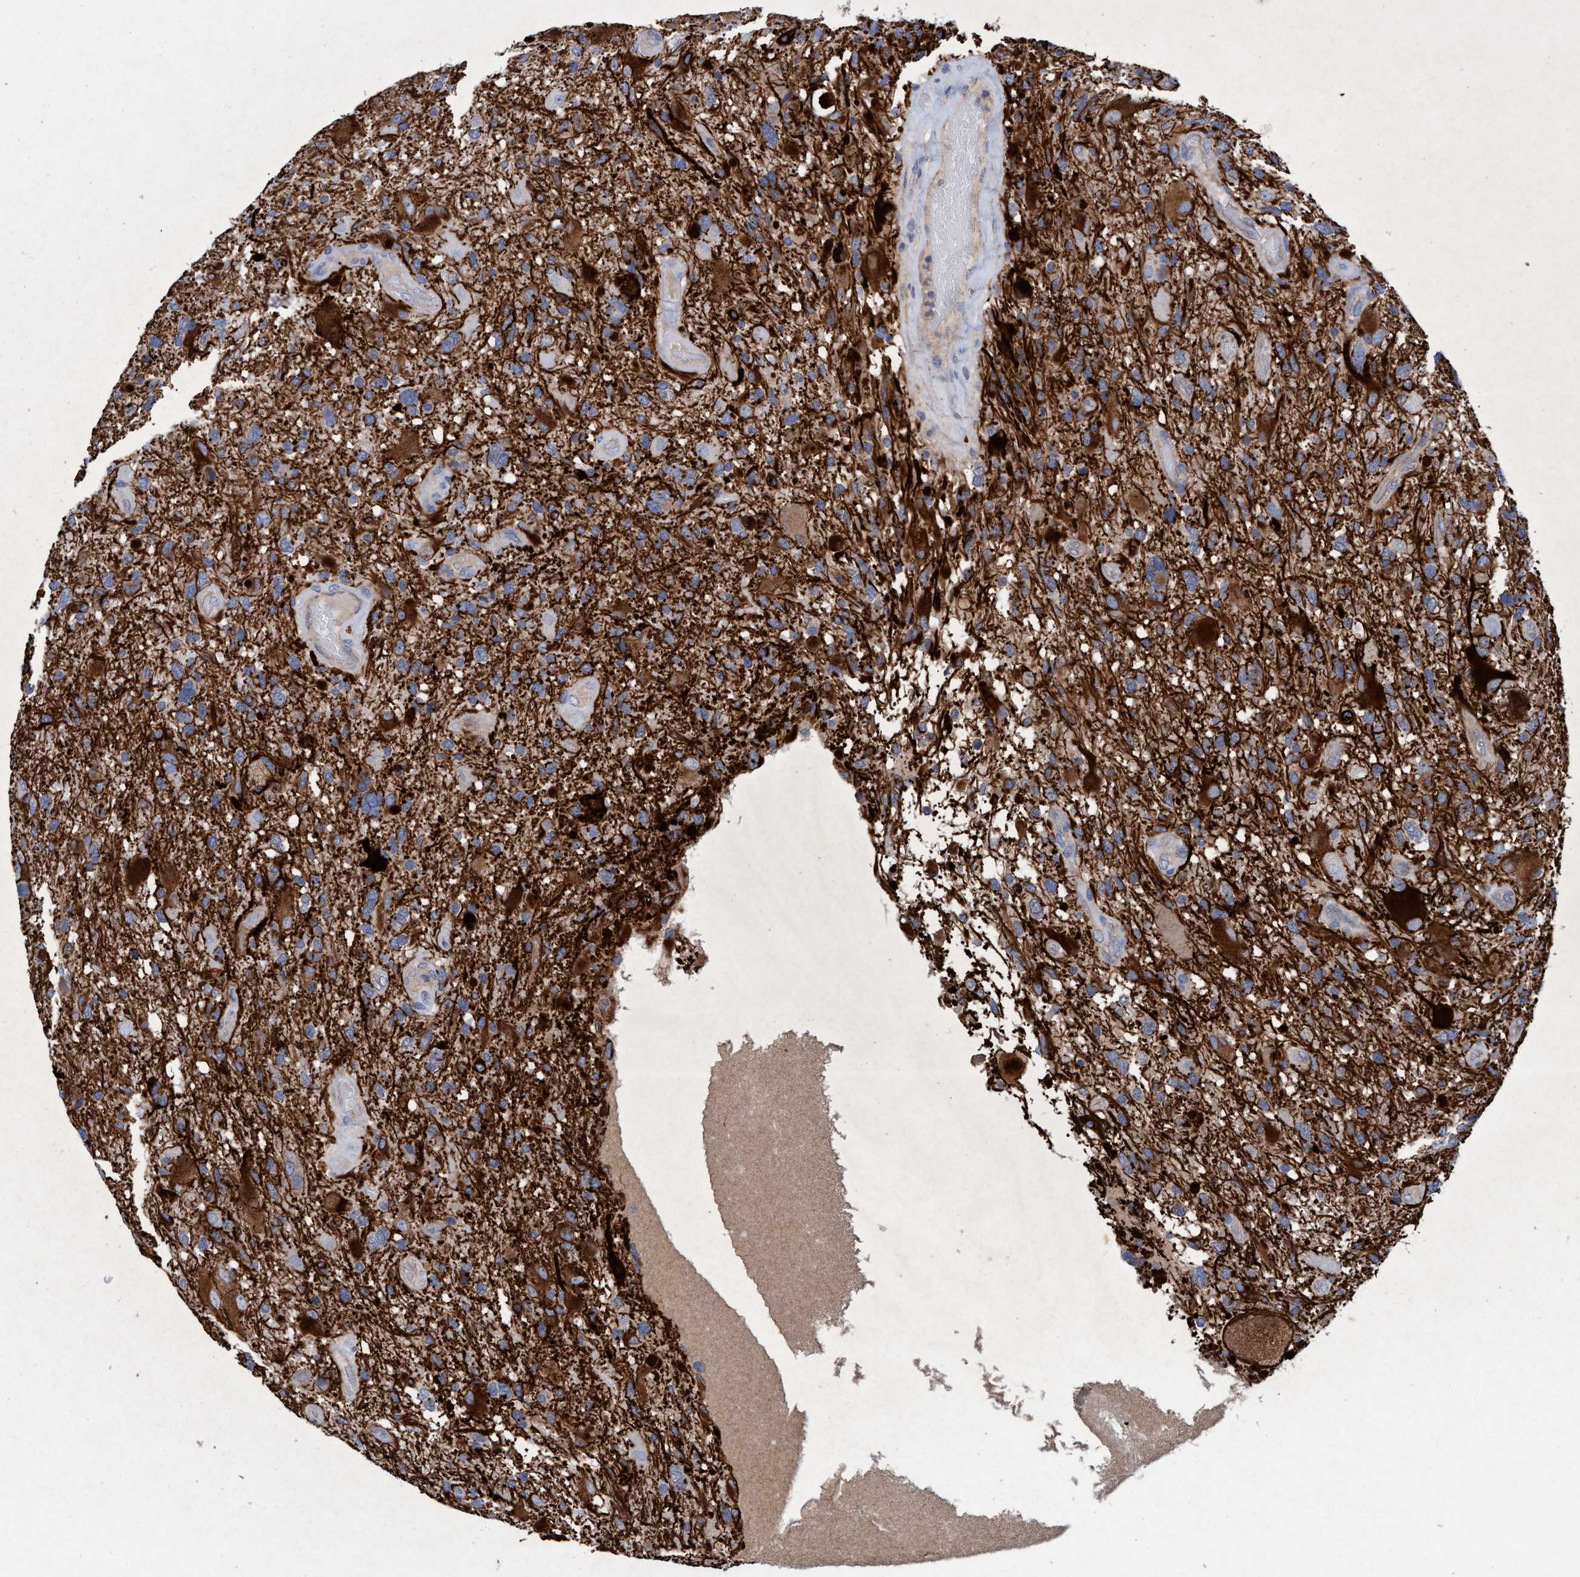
{"staining": {"intensity": "negative", "quantity": "none", "location": "none"}, "tissue": "glioma", "cell_type": "Tumor cells", "image_type": "cancer", "snomed": [{"axis": "morphology", "description": "Glioma, malignant, High grade"}, {"axis": "topography", "description": "Brain"}], "caption": "A photomicrograph of human glioma is negative for staining in tumor cells. (Stains: DAB (3,3'-diaminobenzidine) immunohistochemistry (IHC) with hematoxylin counter stain, Microscopy: brightfield microscopy at high magnification).", "gene": "GULP1", "patient": {"sex": "male", "age": 33}}